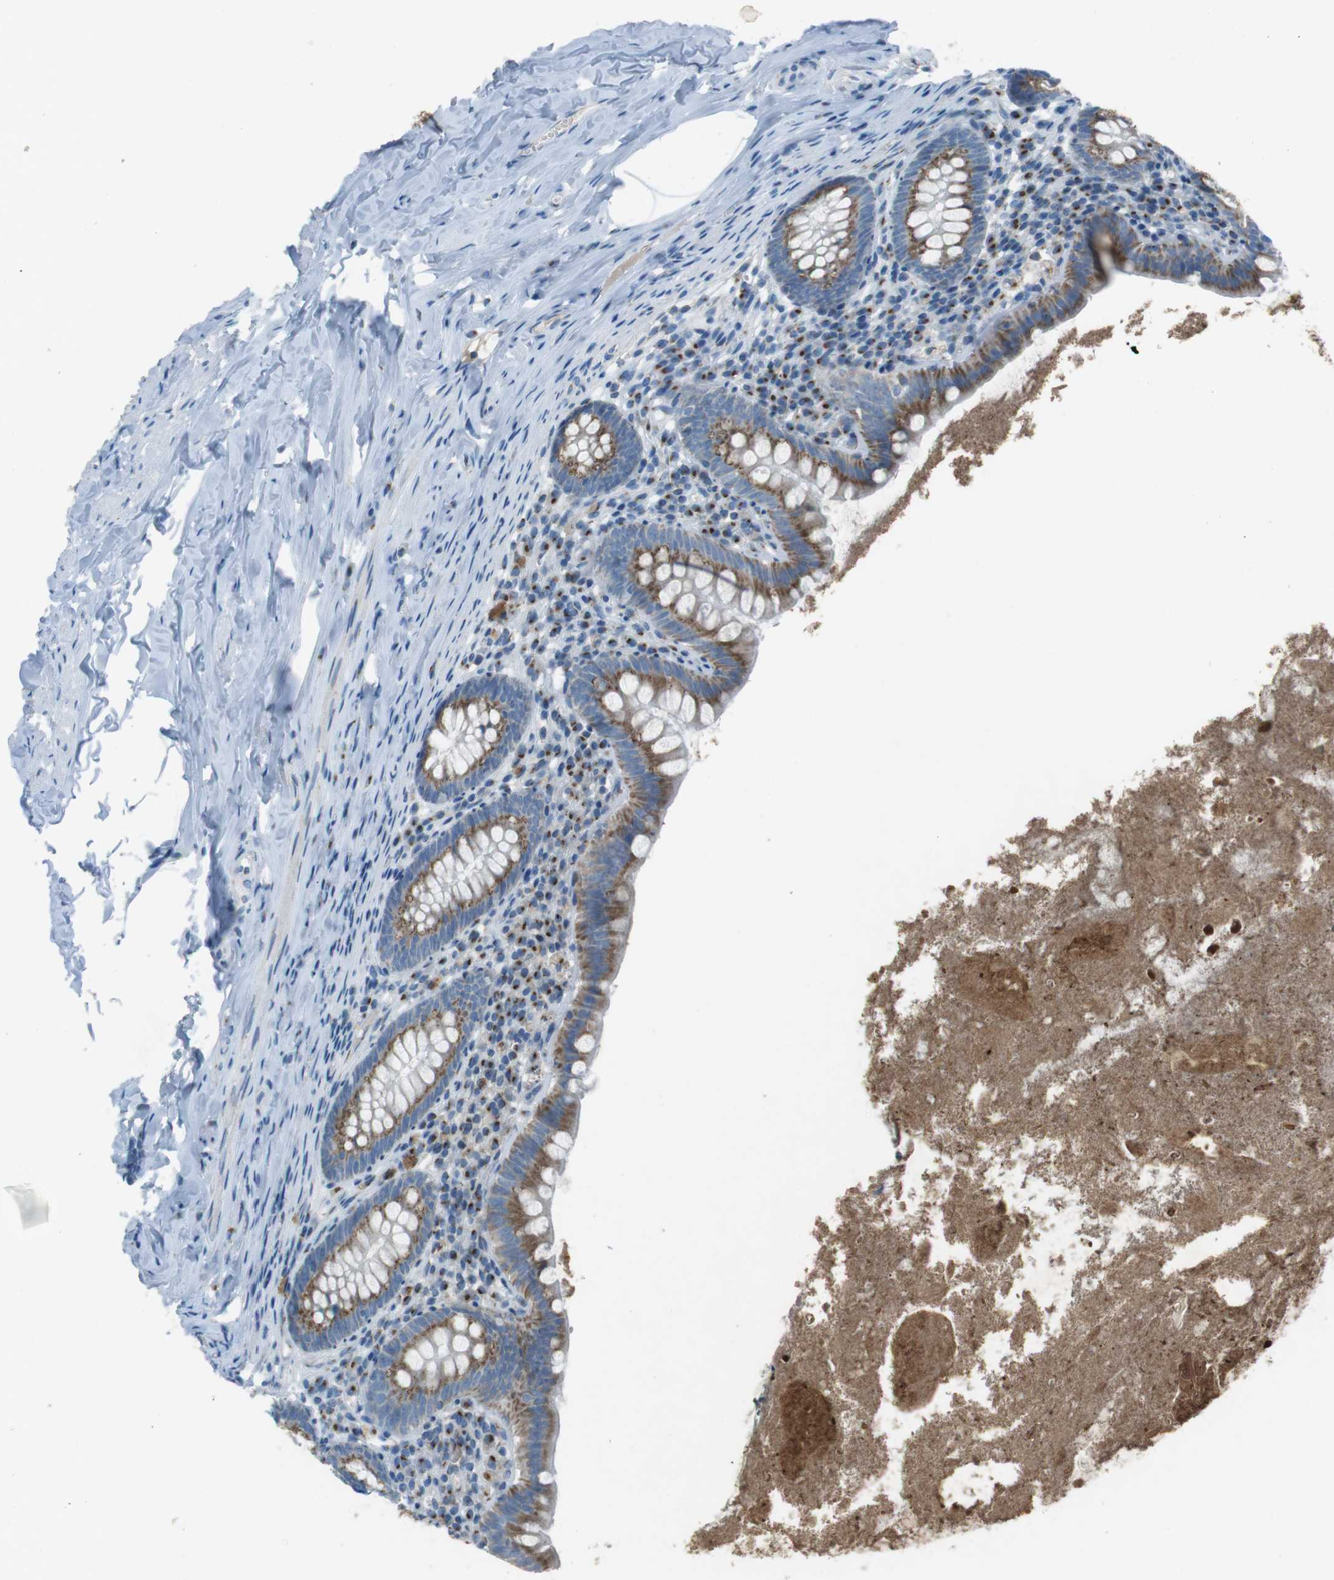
{"staining": {"intensity": "moderate", "quantity": ">75%", "location": "cytoplasmic/membranous"}, "tissue": "appendix", "cell_type": "Glandular cells", "image_type": "normal", "snomed": [{"axis": "morphology", "description": "Normal tissue, NOS"}, {"axis": "topography", "description": "Appendix"}], "caption": "Appendix was stained to show a protein in brown. There is medium levels of moderate cytoplasmic/membranous positivity in approximately >75% of glandular cells. Using DAB (brown) and hematoxylin (blue) stains, captured at high magnification using brightfield microscopy.", "gene": "TXNDC15", "patient": {"sex": "male", "age": 52}}